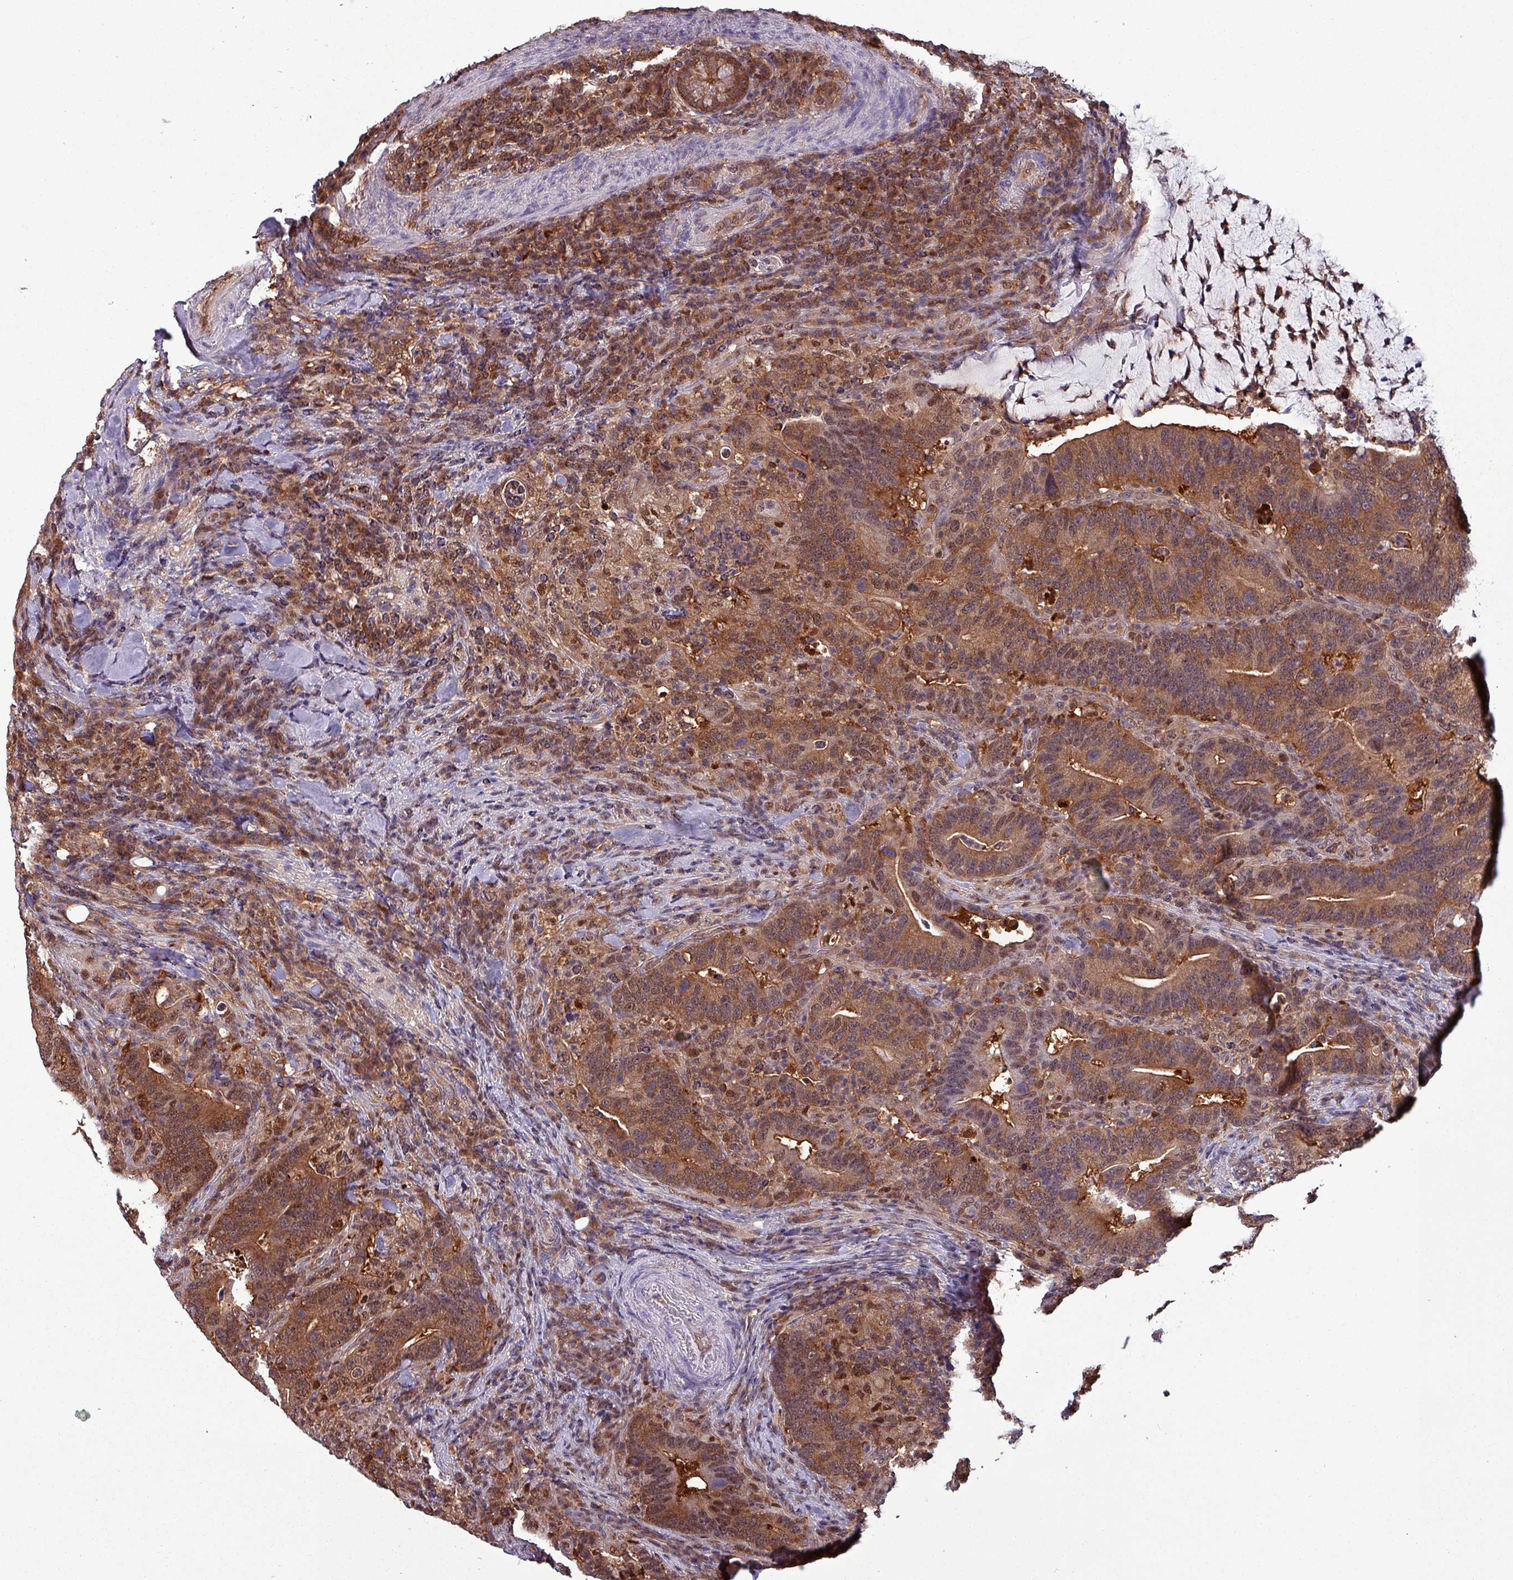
{"staining": {"intensity": "moderate", "quantity": ">75%", "location": "cytoplasmic/membranous,nuclear"}, "tissue": "colorectal cancer", "cell_type": "Tumor cells", "image_type": "cancer", "snomed": [{"axis": "morphology", "description": "Adenocarcinoma, NOS"}, {"axis": "topography", "description": "Colon"}], "caption": "The histopathology image shows a brown stain indicating the presence of a protein in the cytoplasmic/membranous and nuclear of tumor cells in adenocarcinoma (colorectal).", "gene": "PSMB8", "patient": {"sex": "female", "age": 66}}